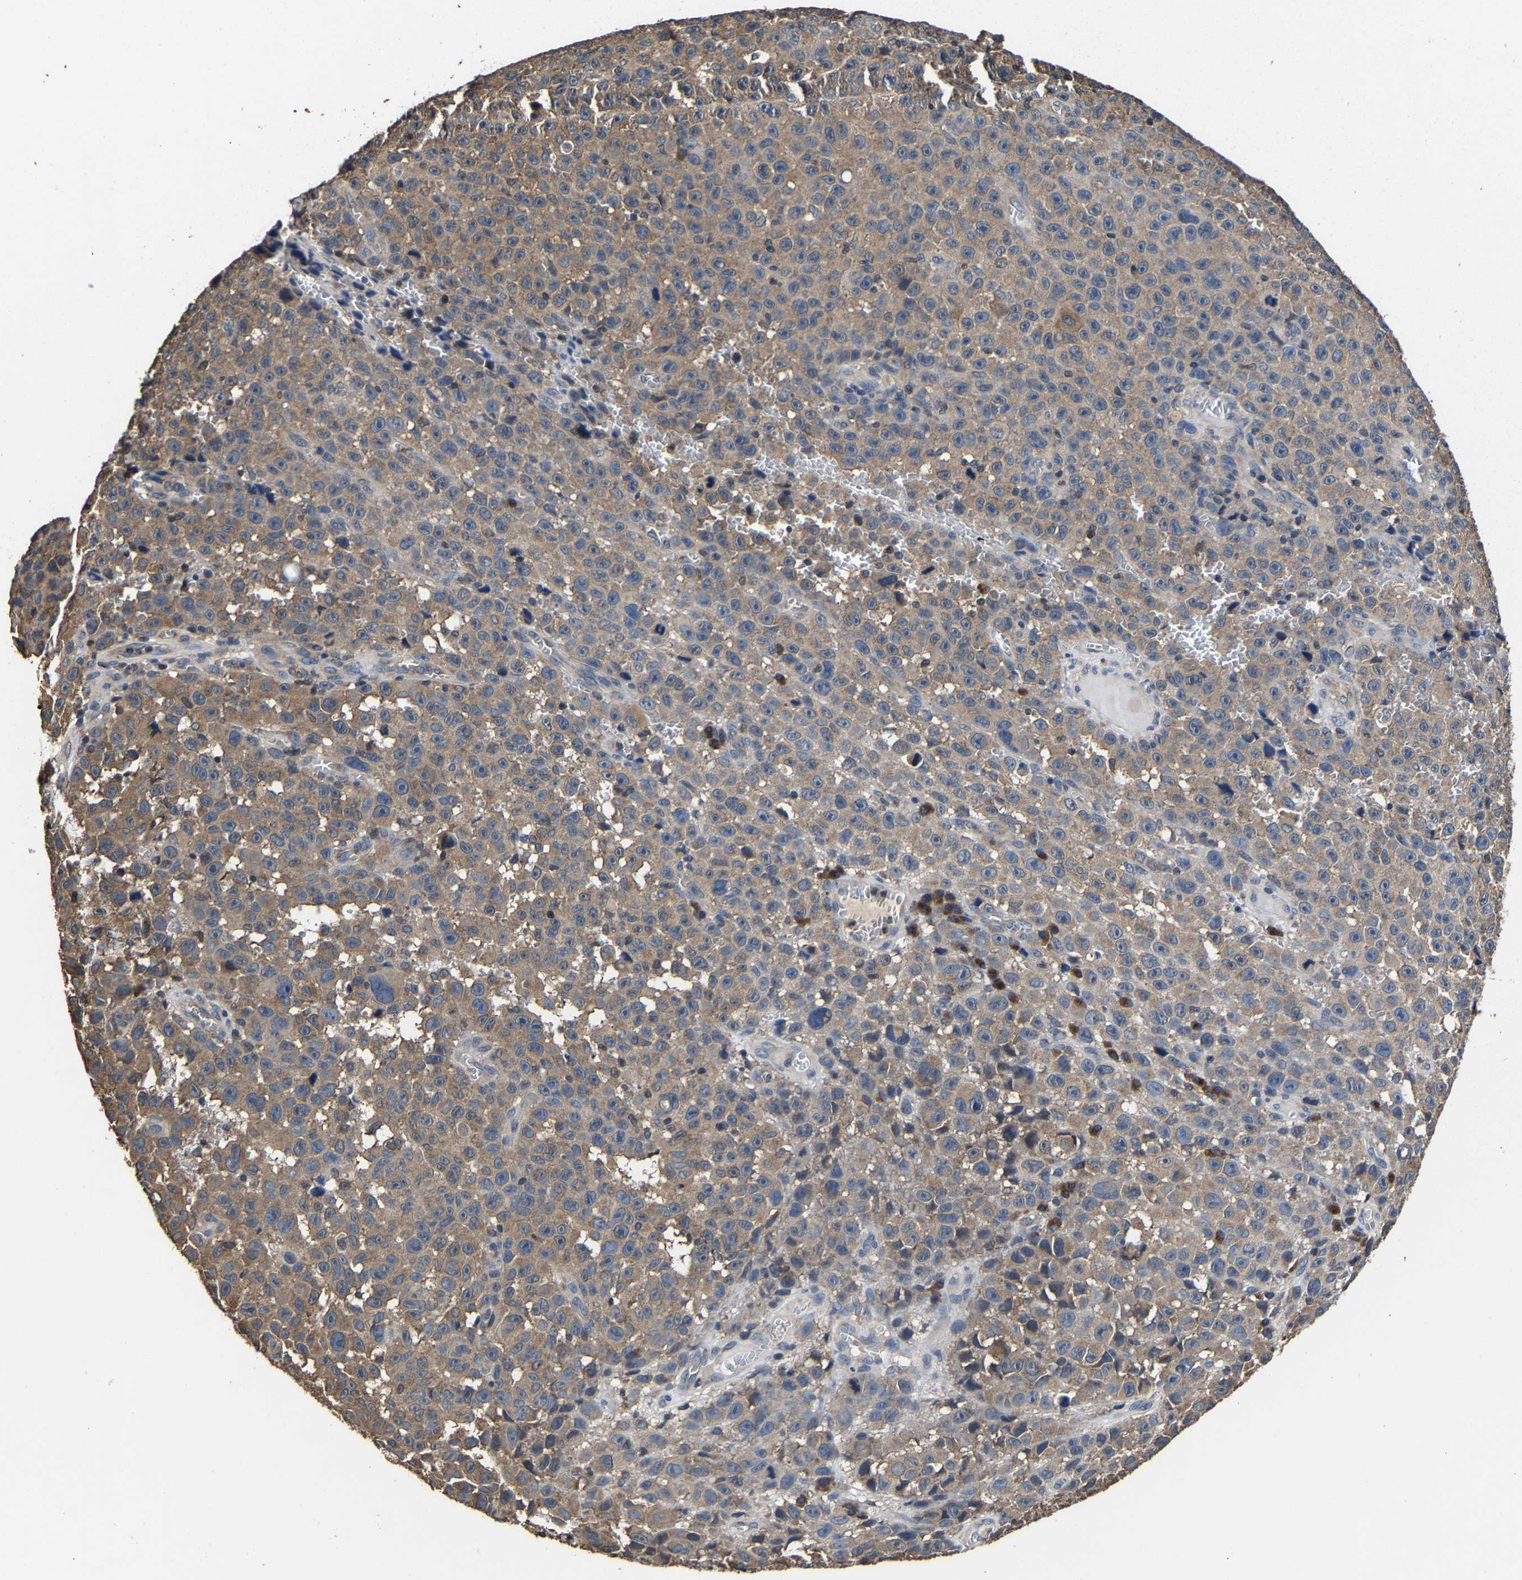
{"staining": {"intensity": "weak", "quantity": ">75%", "location": "cytoplasmic/membranous"}, "tissue": "melanoma", "cell_type": "Tumor cells", "image_type": "cancer", "snomed": [{"axis": "morphology", "description": "Malignant melanoma, NOS"}, {"axis": "topography", "description": "Skin"}], "caption": "High-power microscopy captured an immunohistochemistry (IHC) micrograph of malignant melanoma, revealing weak cytoplasmic/membranous positivity in about >75% of tumor cells.", "gene": "EBAG9", "patient": {"sex": "female", "age": 82}}